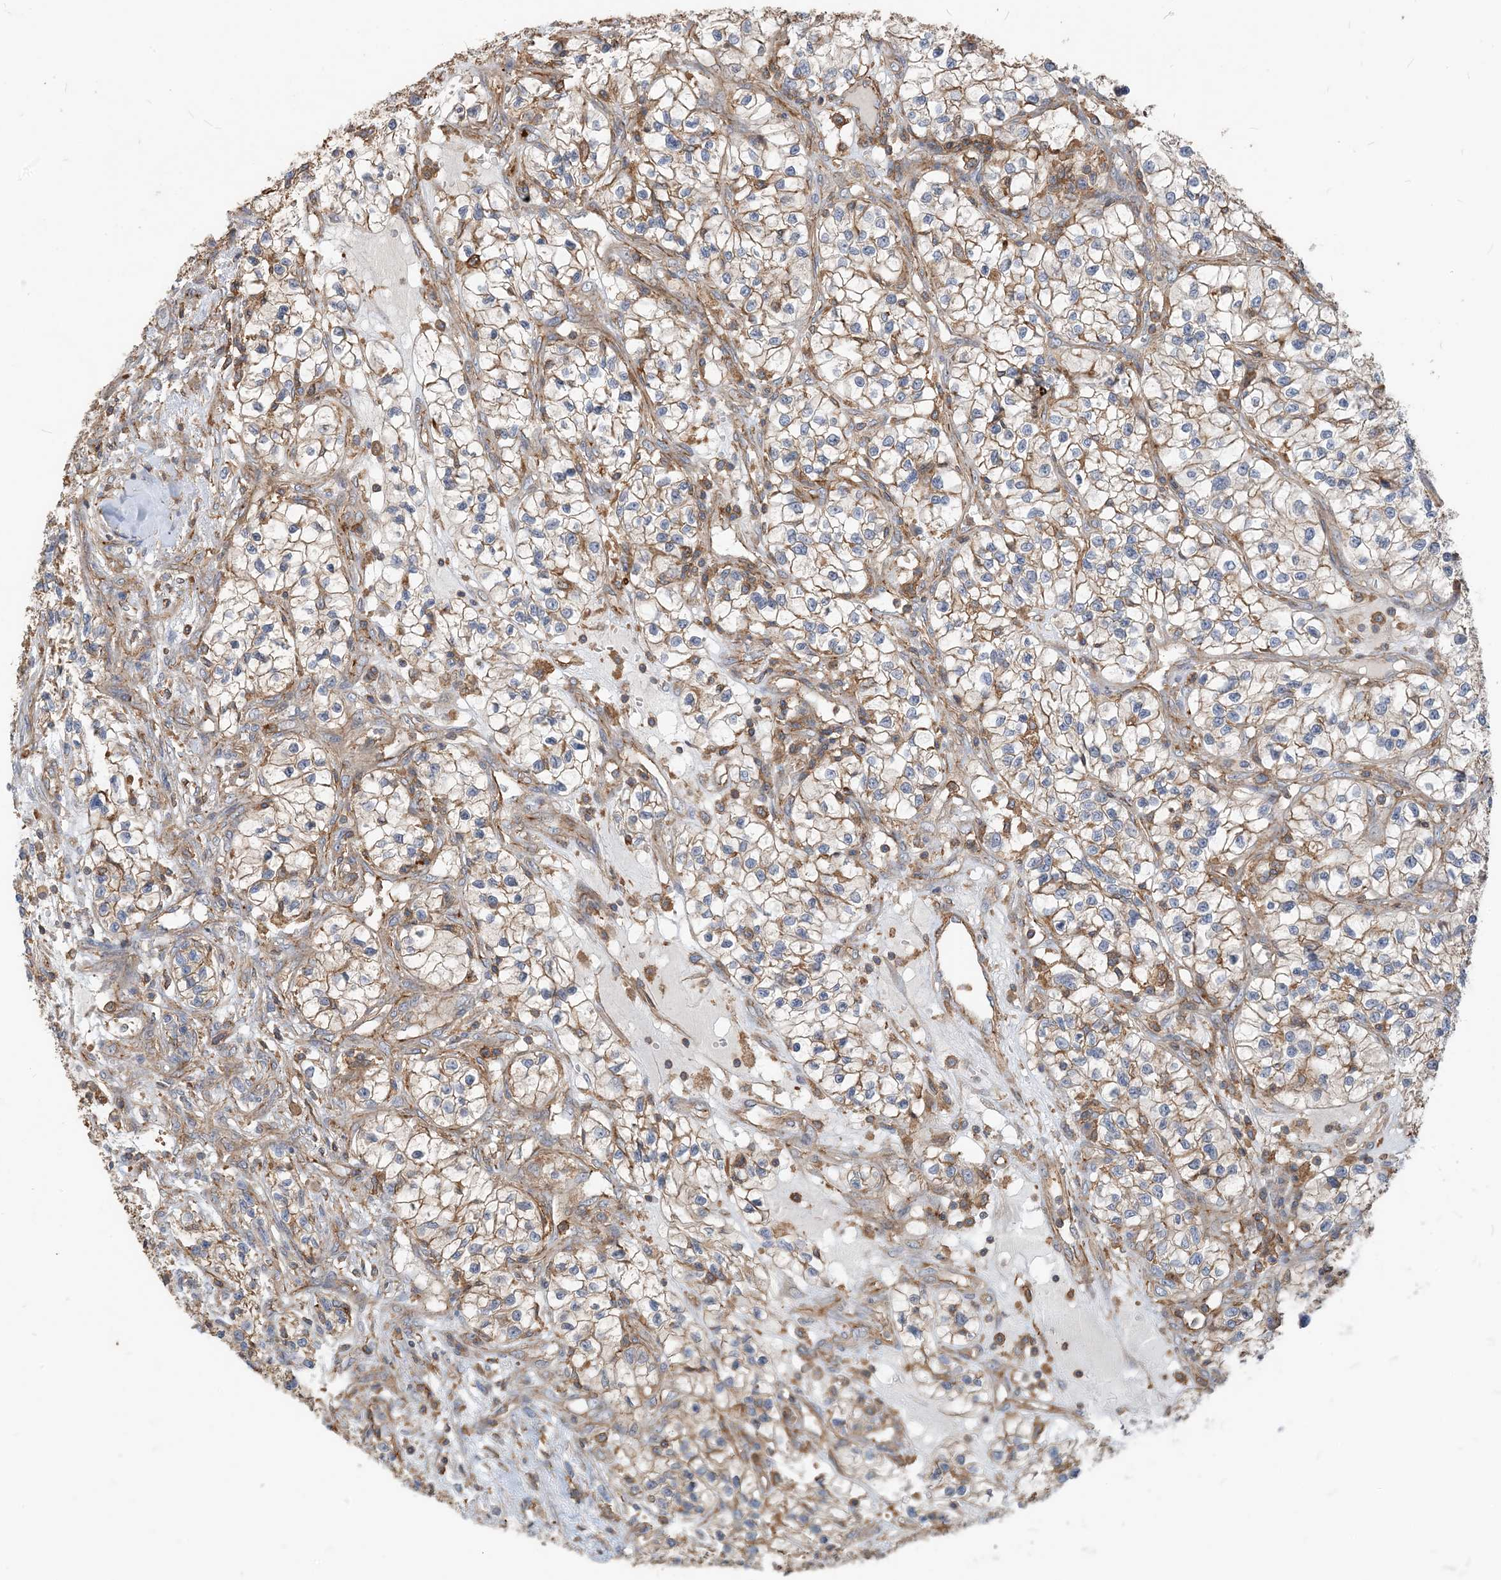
{"staining": {"intensity": "moderate", "quantity": "25%-75%", "location": "cytoplasmic/membranous"}, "tissue": "renal cancer", "cell_type": "Tumor cells", "image_type": "cancer", "snomed": [{"axis": "morphology", "description": "Adenocarcinoma, NOS"}, {"axis": "topography", "description": "Kidney"}], "caption": "This histopathology image demonstrates IHC staining of renal cancer (adenocarcinoma), with medium moderate cytoplasmic/membranous staining in approximately 25%-75% of tumor cells.", "gene": "PARVG", "patient": {"sex": "female", "age": 57}}